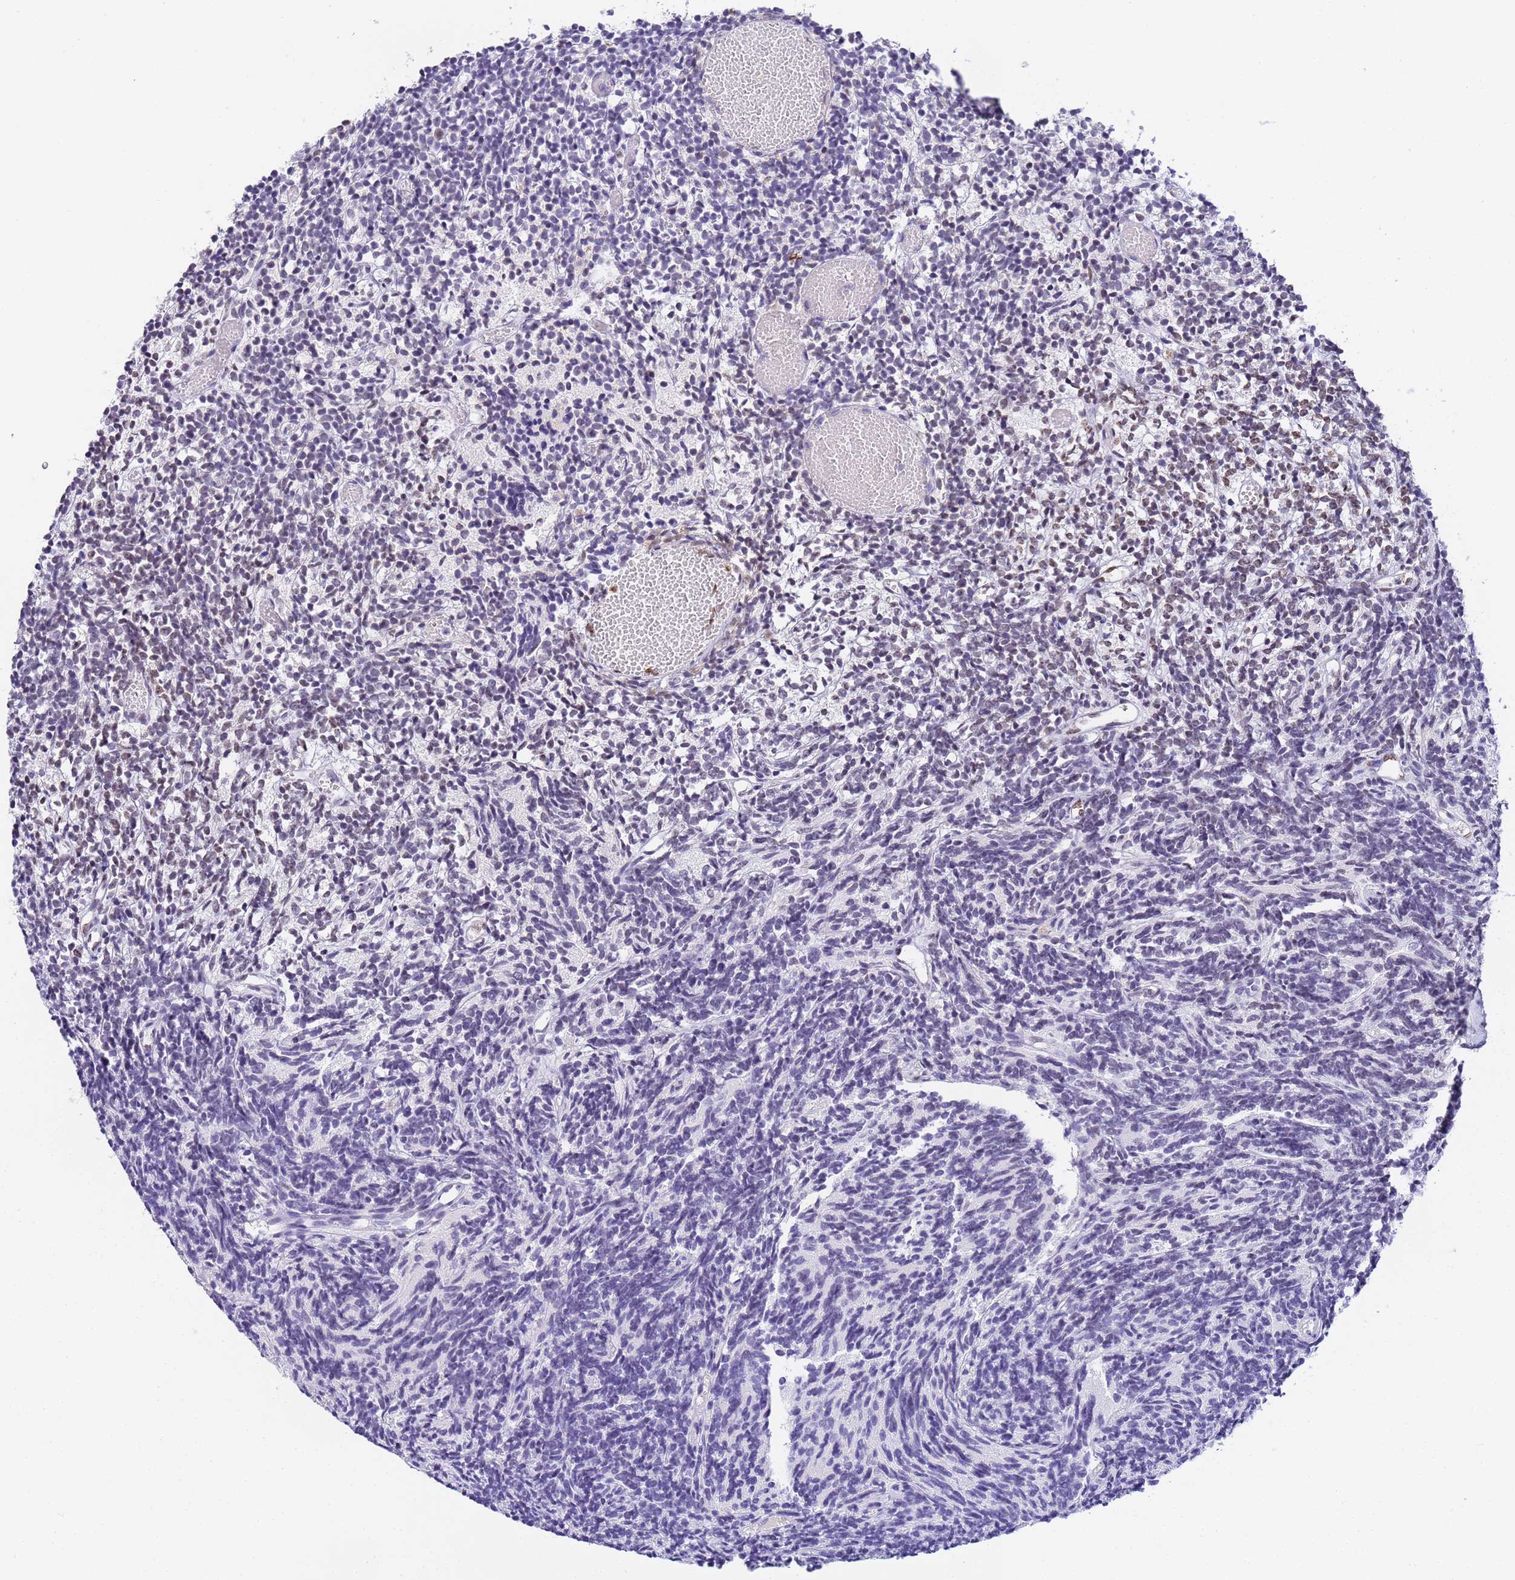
{"staining": {"intensity": "negative", "quantity": "none", "location": "none"}, "tissue": "glioma", "cell_type": "Tumor cells", "image_type": "cancer", "snomed": [{"axis": "morphology", "description": "Glioma, malignant, Low grade"}, {"axis": "topography", "description": "Brain"}], "caption": "Immunohistochemistry (IHC) micrograph of human malignant glioma (low-grade) stained for a protein (brown), which exhibits no positivity in tumor cells.", "gene": "CFHR2", "patient": {"sex": "female", "age": 1}}